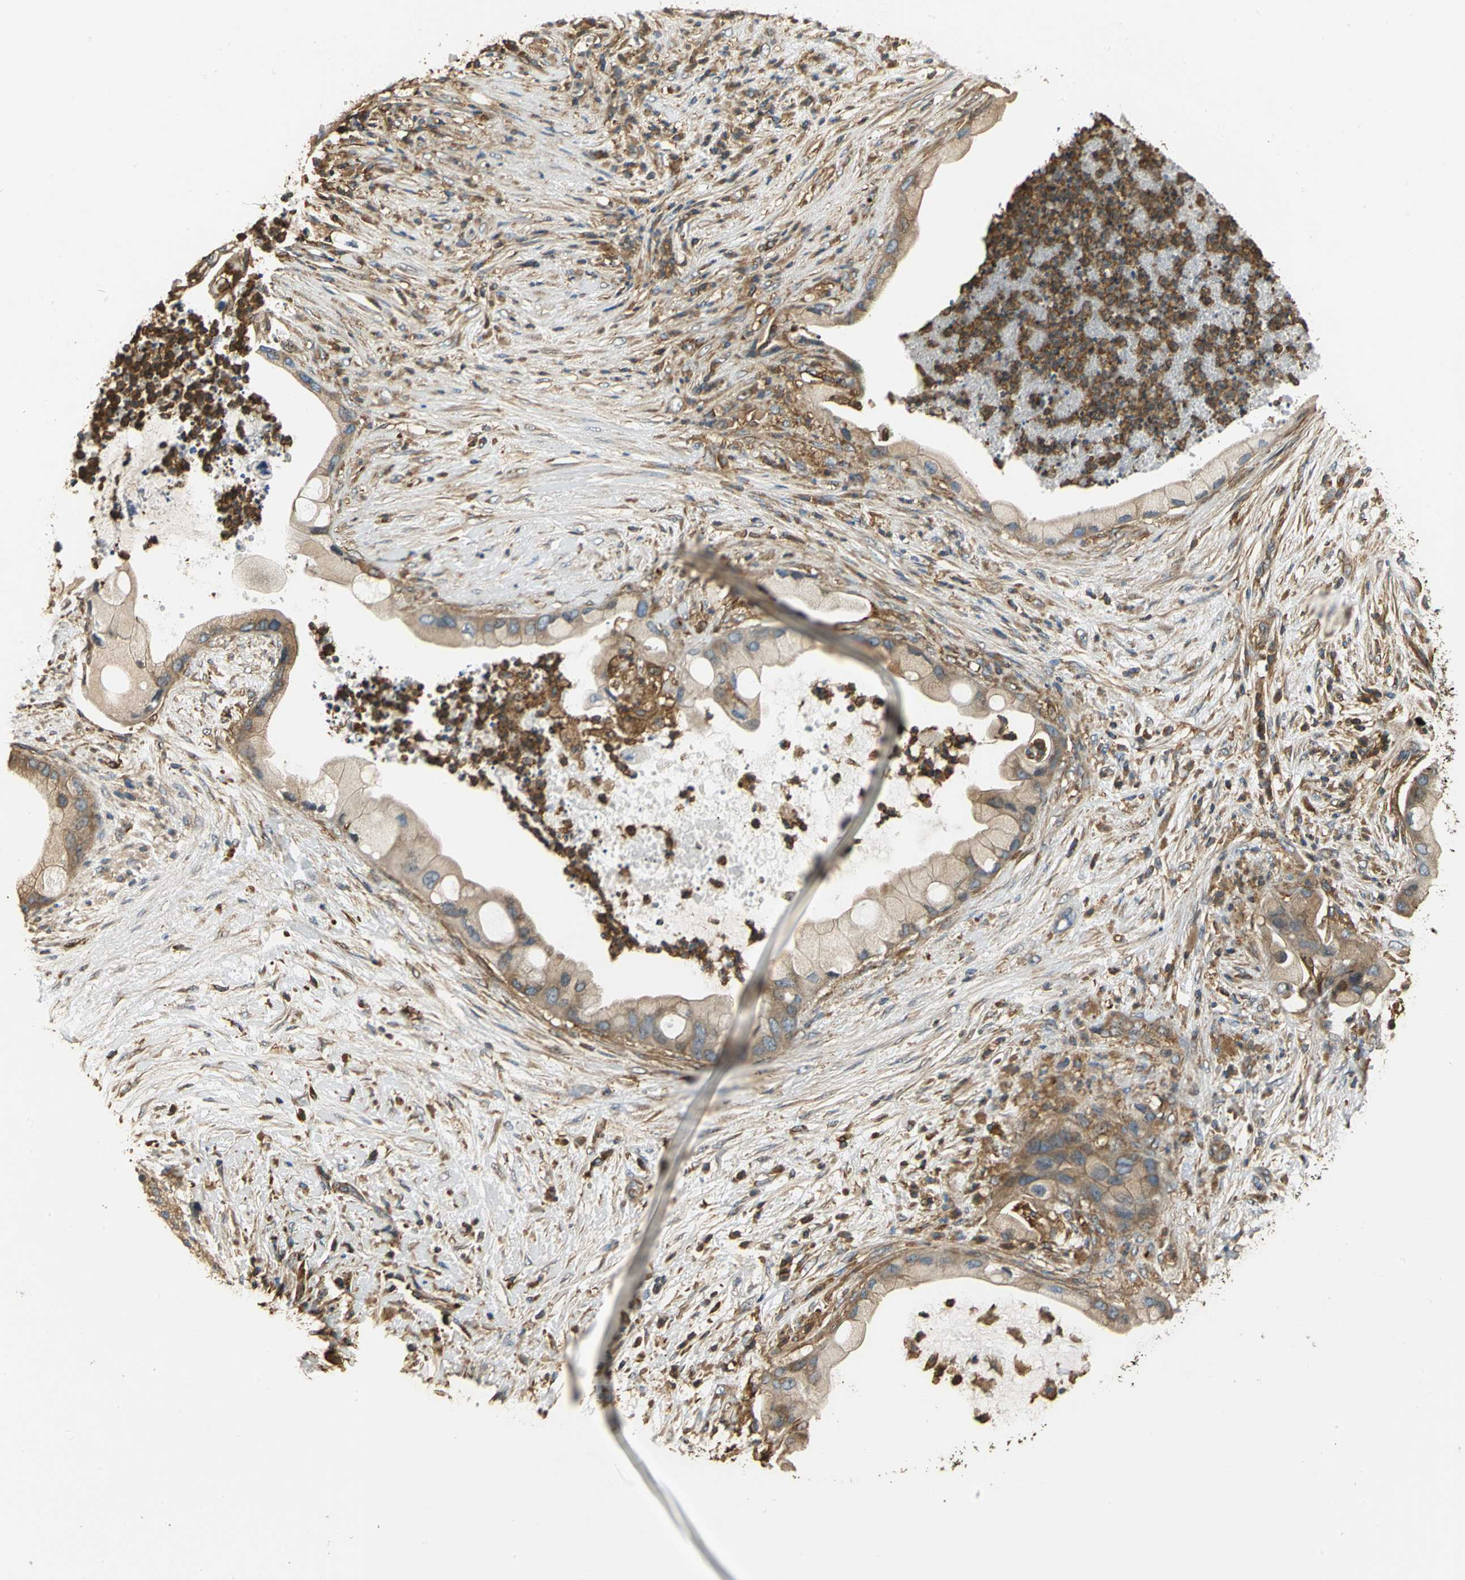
{"staining": {"intensity": "weak", "quantity": "25%-75%", "location": "cytoplasmic/membranous"}, "tissue": "pancreatic cancer", "cell_type": "Tumor cells", "image_type": "cancer", "snomed": [{"axis": "morphology", "description": "Adenocarcinoma, NOS"}, {"axis": "topography", "description": "Pancreas"}], "caption": "Protein staining of pancreatic adenocarcinoma tissue displays weak cytoplasmic/membranous expression in approximately 25%-75% of tumor cells.", "gene": "TLN1", "patient": {"sex": "female", "age": 59}}